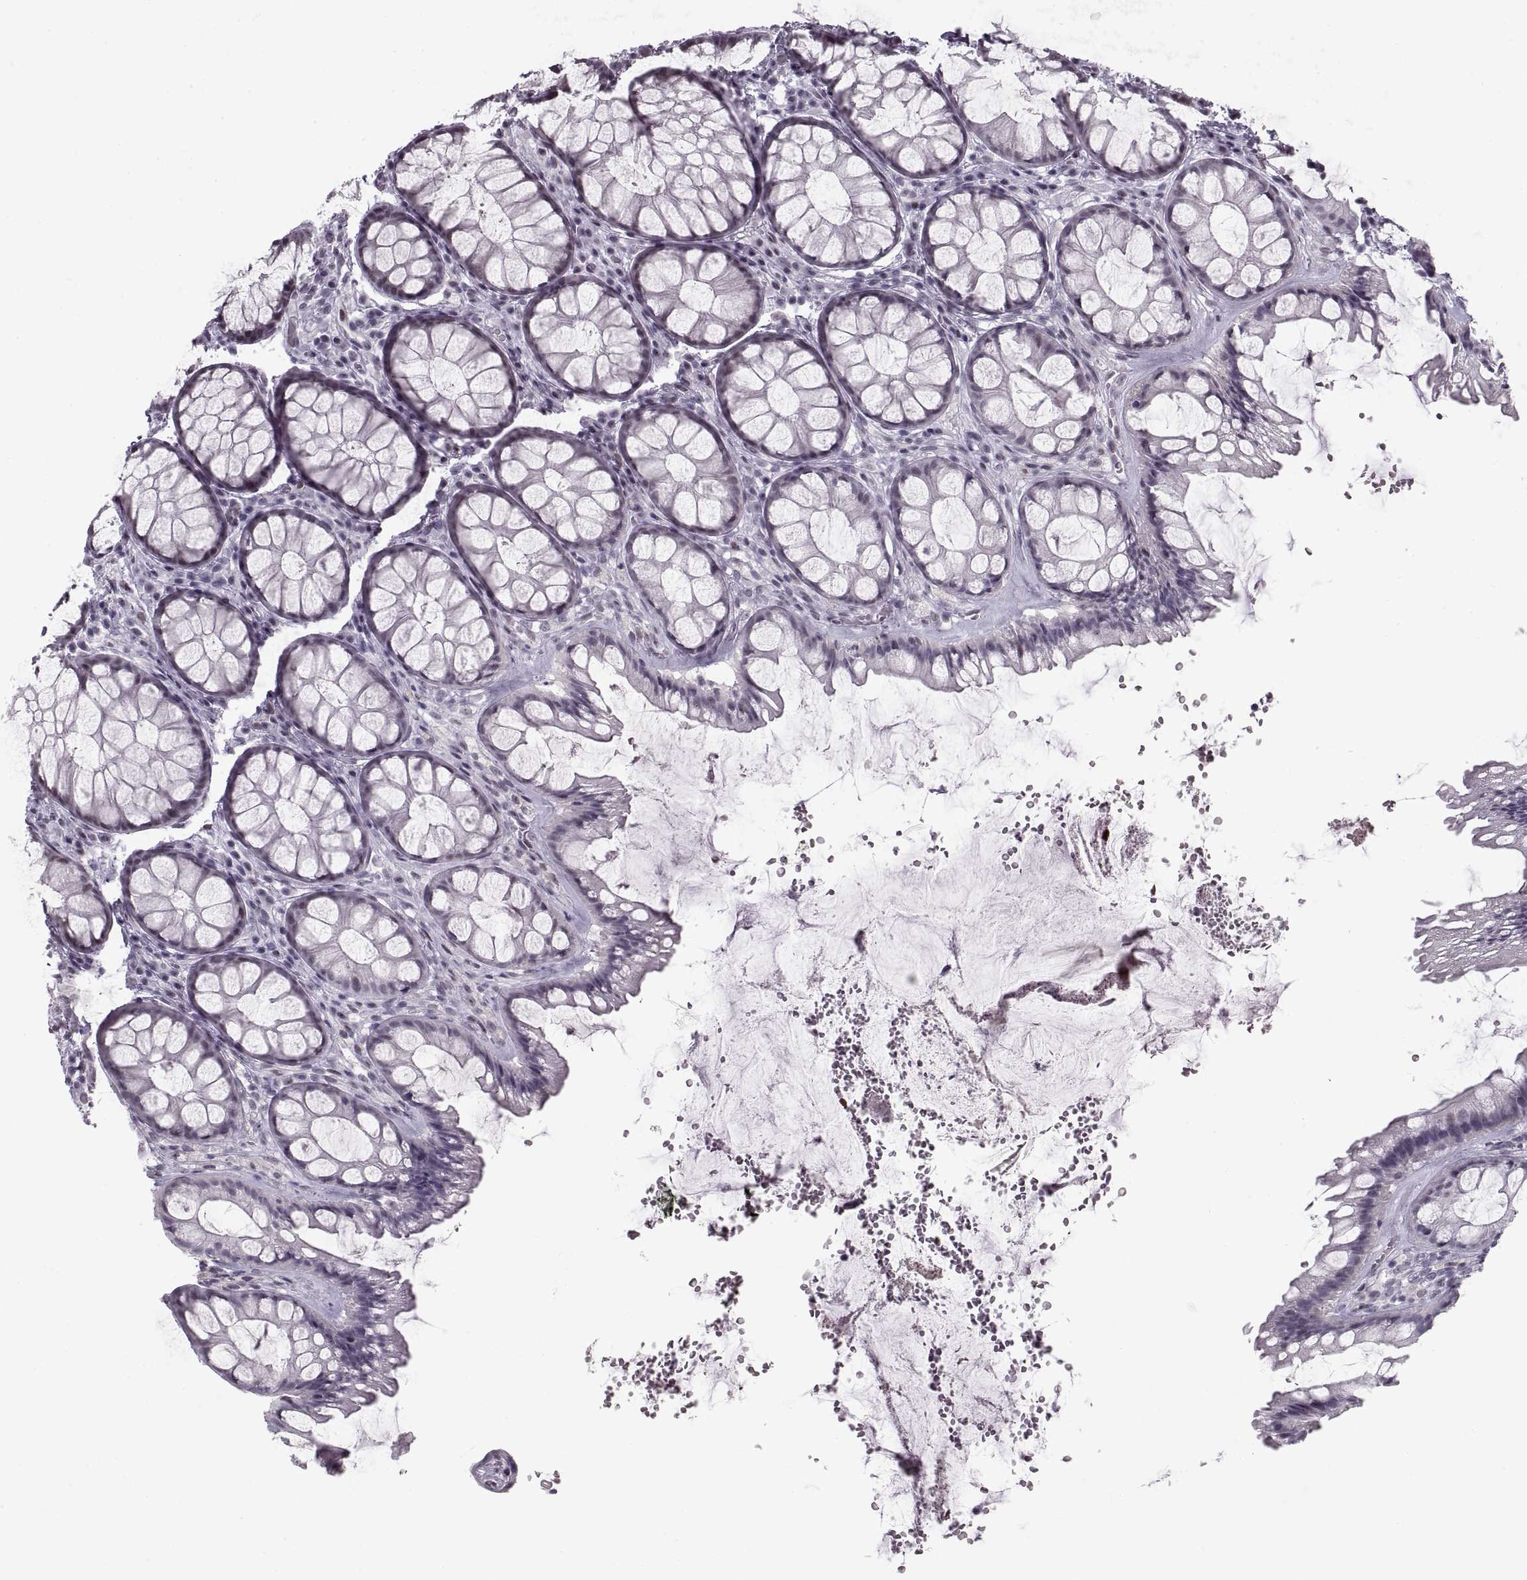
{"staining": {"intensity": "negative", "quantity": "none", "location": "none"}, "tissue": "rectum", "cell_type": "Glandular cells", "image_type": "normal", "snomed": [{"axis": "morphology", "description": "Normal tissue, NOS"}, {"axis": "topography", "description": "Rectum"}], "caption": "High magnification brightfield microscopy of benign rectum stained with DAB (3,3'-diaminobenzidine) (brown) and counterstained with hematoxylin (blue): glandular cells show no significant positivity. Nuclei are stained in blue.", "gene": "NANOS3", "patient": {"sex": "female", "age": 62}}